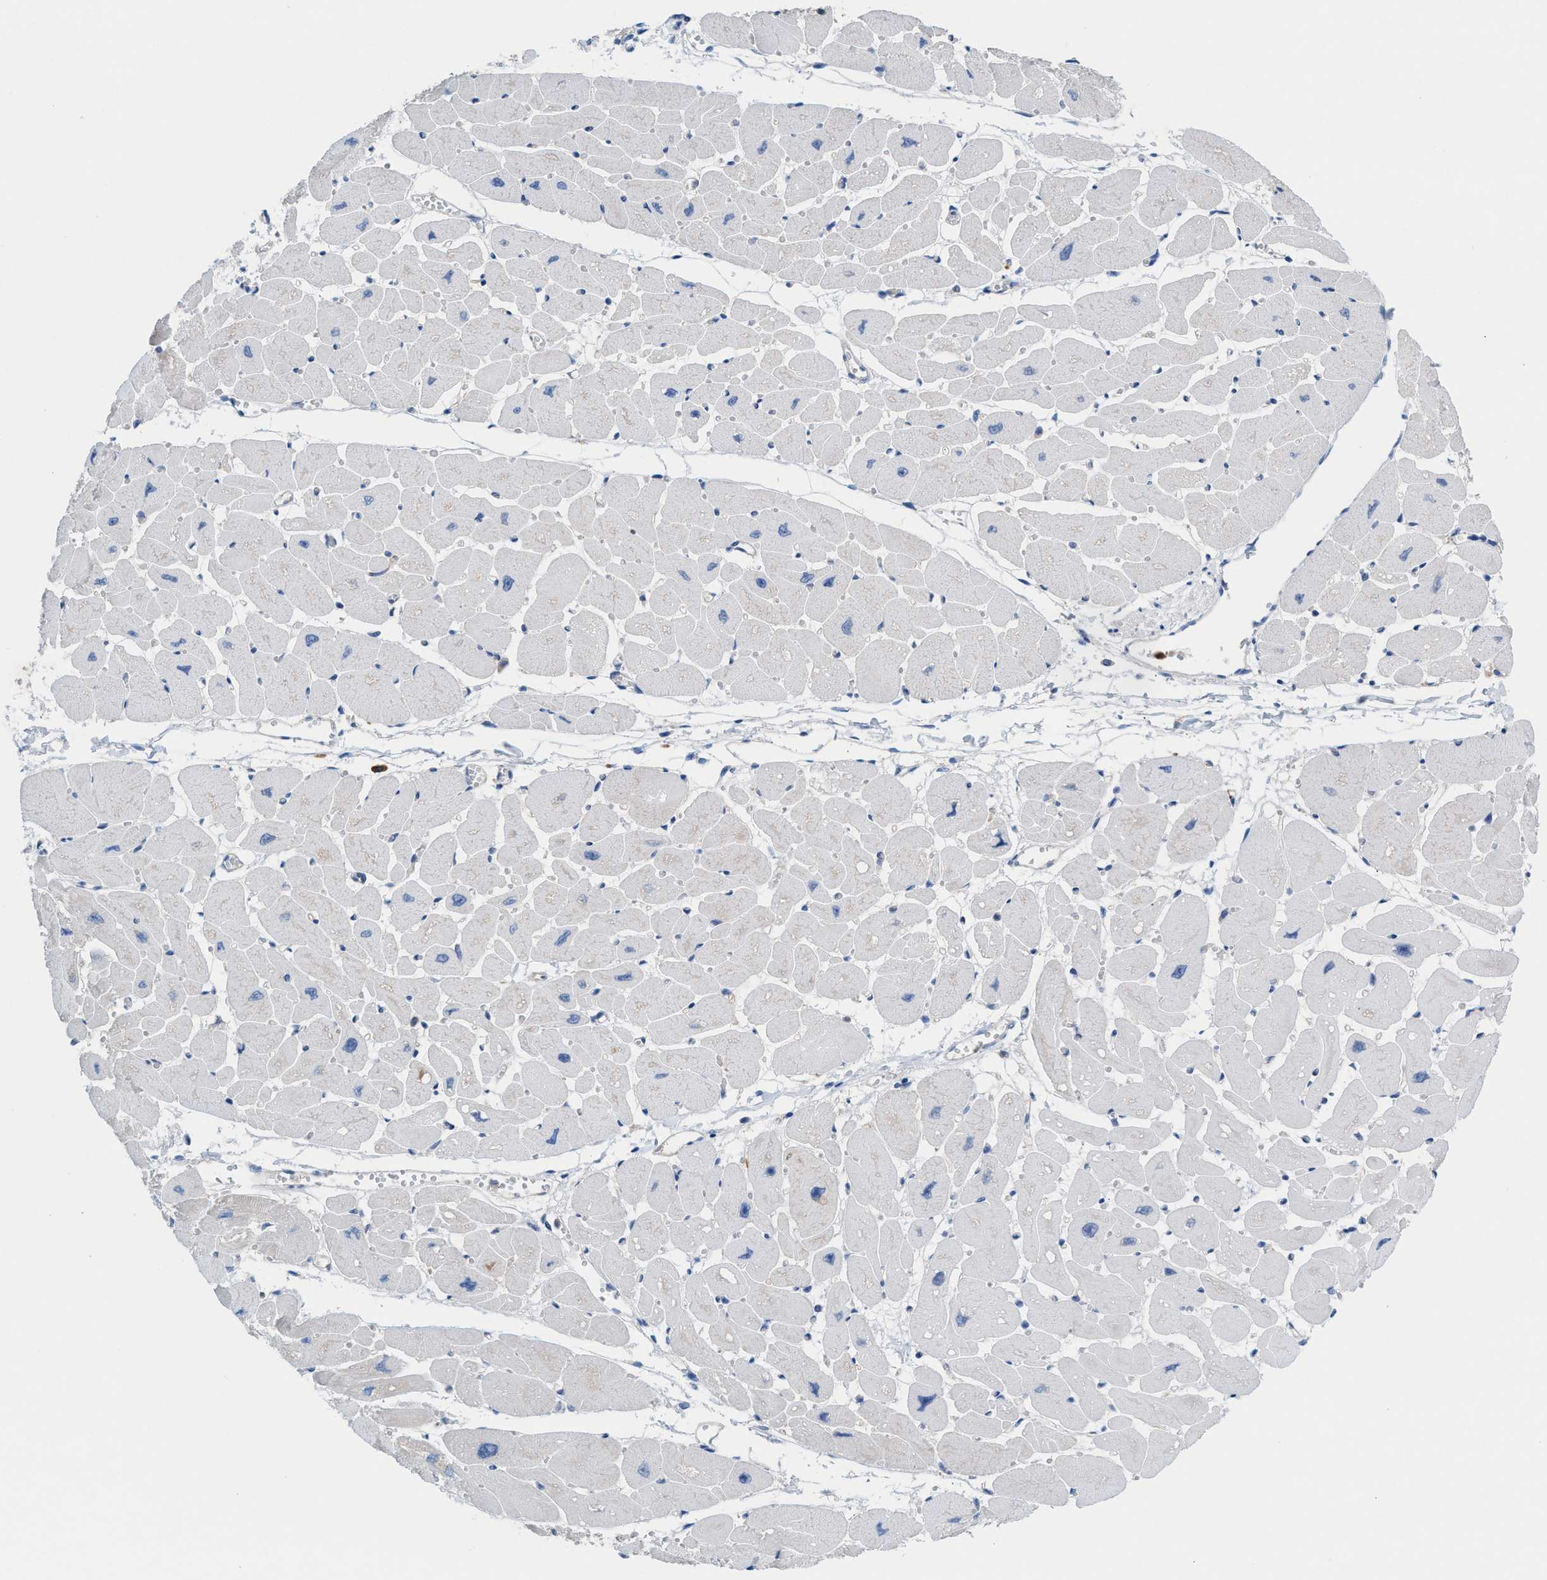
{"staining": {"intensity": "weak", "quantity": "<25%", "location": "cytoplasmic/membranous"}, "tissue": "heart muscle", "cell_type": "Cardiomyocytes", "image_type": "normal", "snomed": [{"axis": "morphology", "description": "Normal tissue, NOS"}, {"axis": "topography", "description": "Heart"}], "caption": "Cardiomyocytes show no significant positivity in benign heart muscle. The staining was performed using DAB (3,3'-diaminobenzidine) to visualize the protein expression in brown, while the nuclei were stained in blue with hematoxylin (Magnification: 20x).", "gene": "MRM1", "patient": {"sex": "female", "age": 54}}